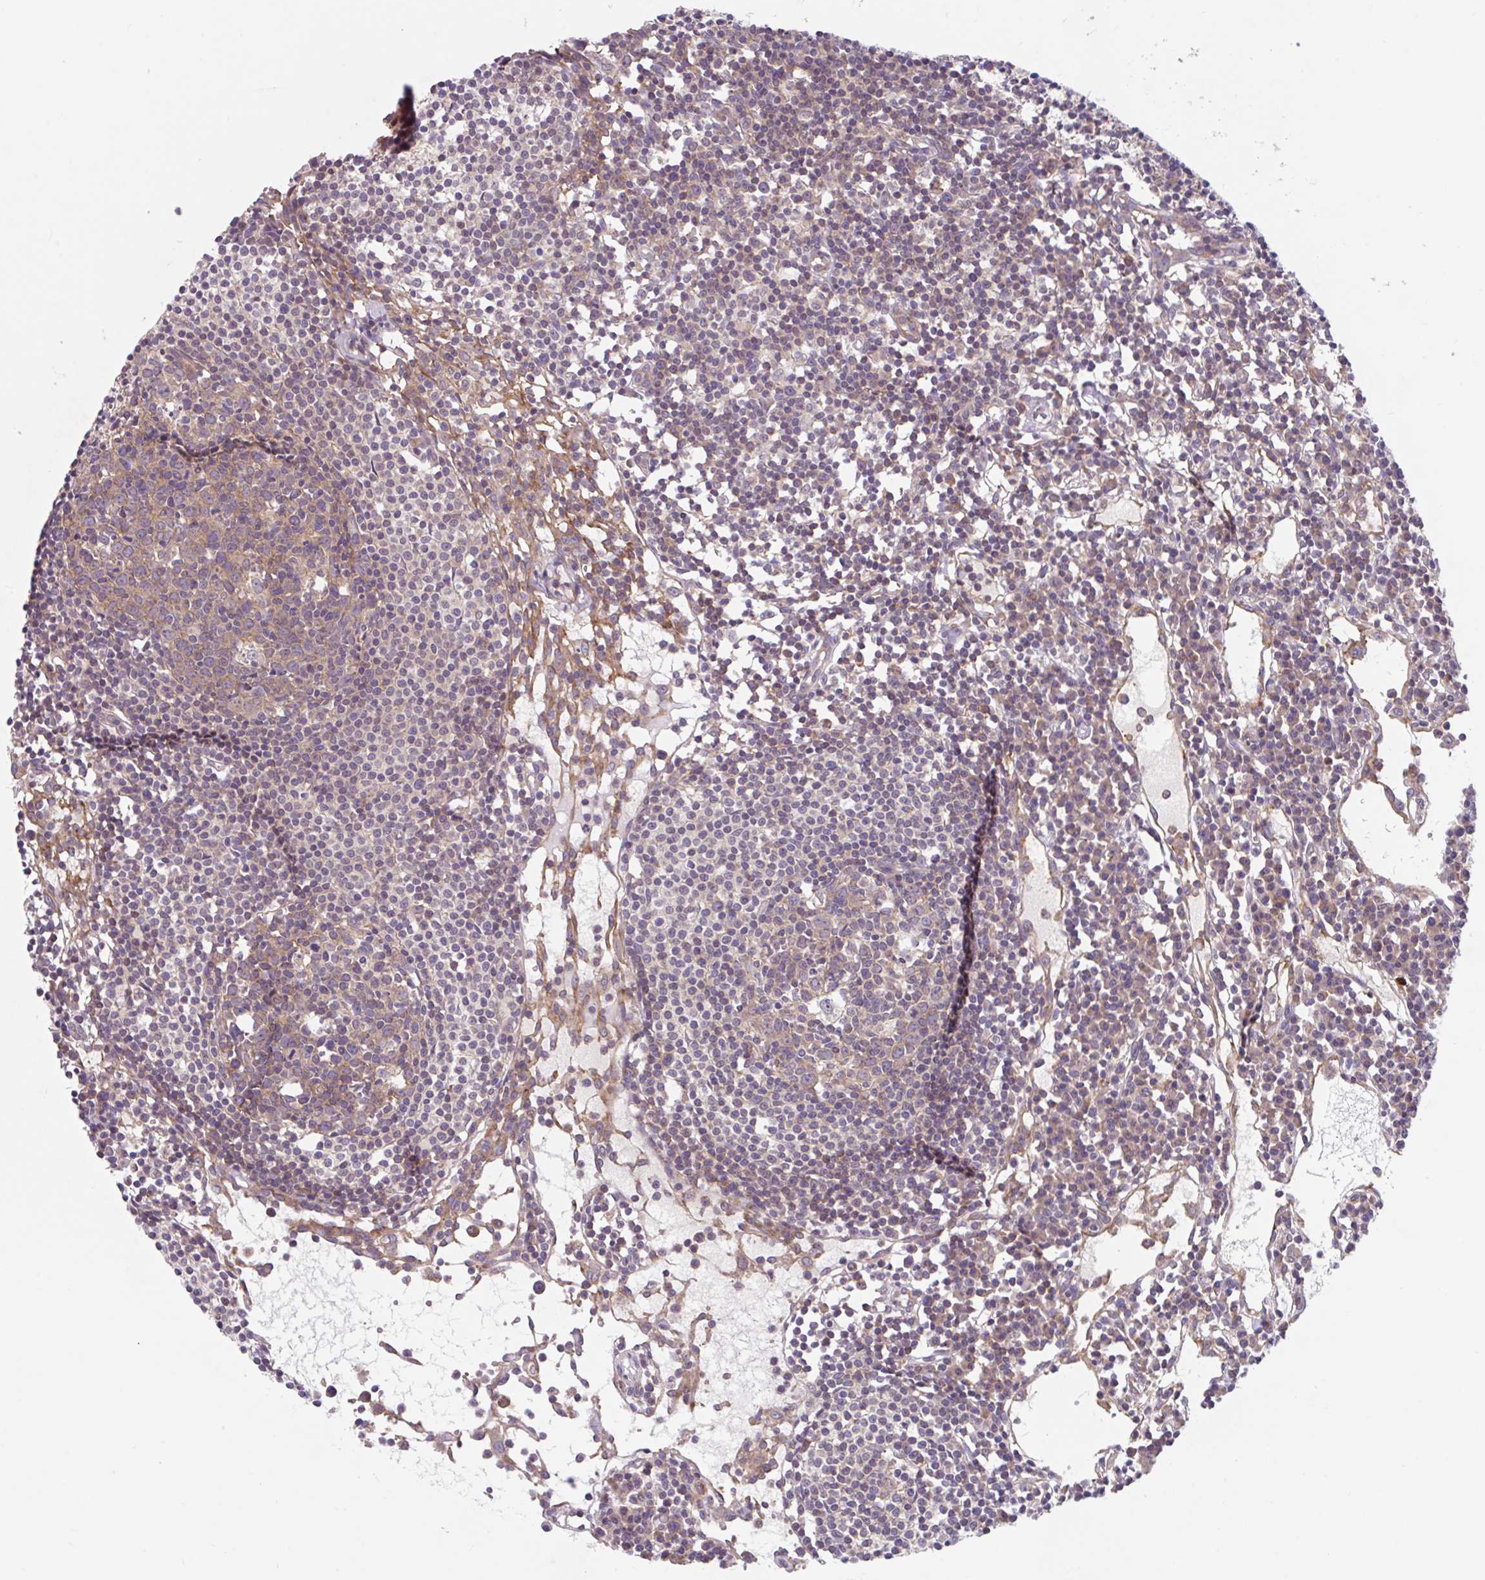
{"staining": {"intensity": "weak", "quantity": "25%-75%", "location": "cytoplasmic/membranous"}, "tissue": "lymph node", "cell_type": "Germinal center cells", "image_type": "normal", "snomed": [{"axis": "morphology", "description": "Normal tissue, NOS"}, {"axis": "topography", "description": "Lymph node"}], "caption": "IHC of unremarkable human lymph node reveals low levels of weak cytoplasmic/membranous staining in about 25%-75% of germinal center cells.", "gene": "RALBP1", "patient": {"sex": "female", "age": 78}}